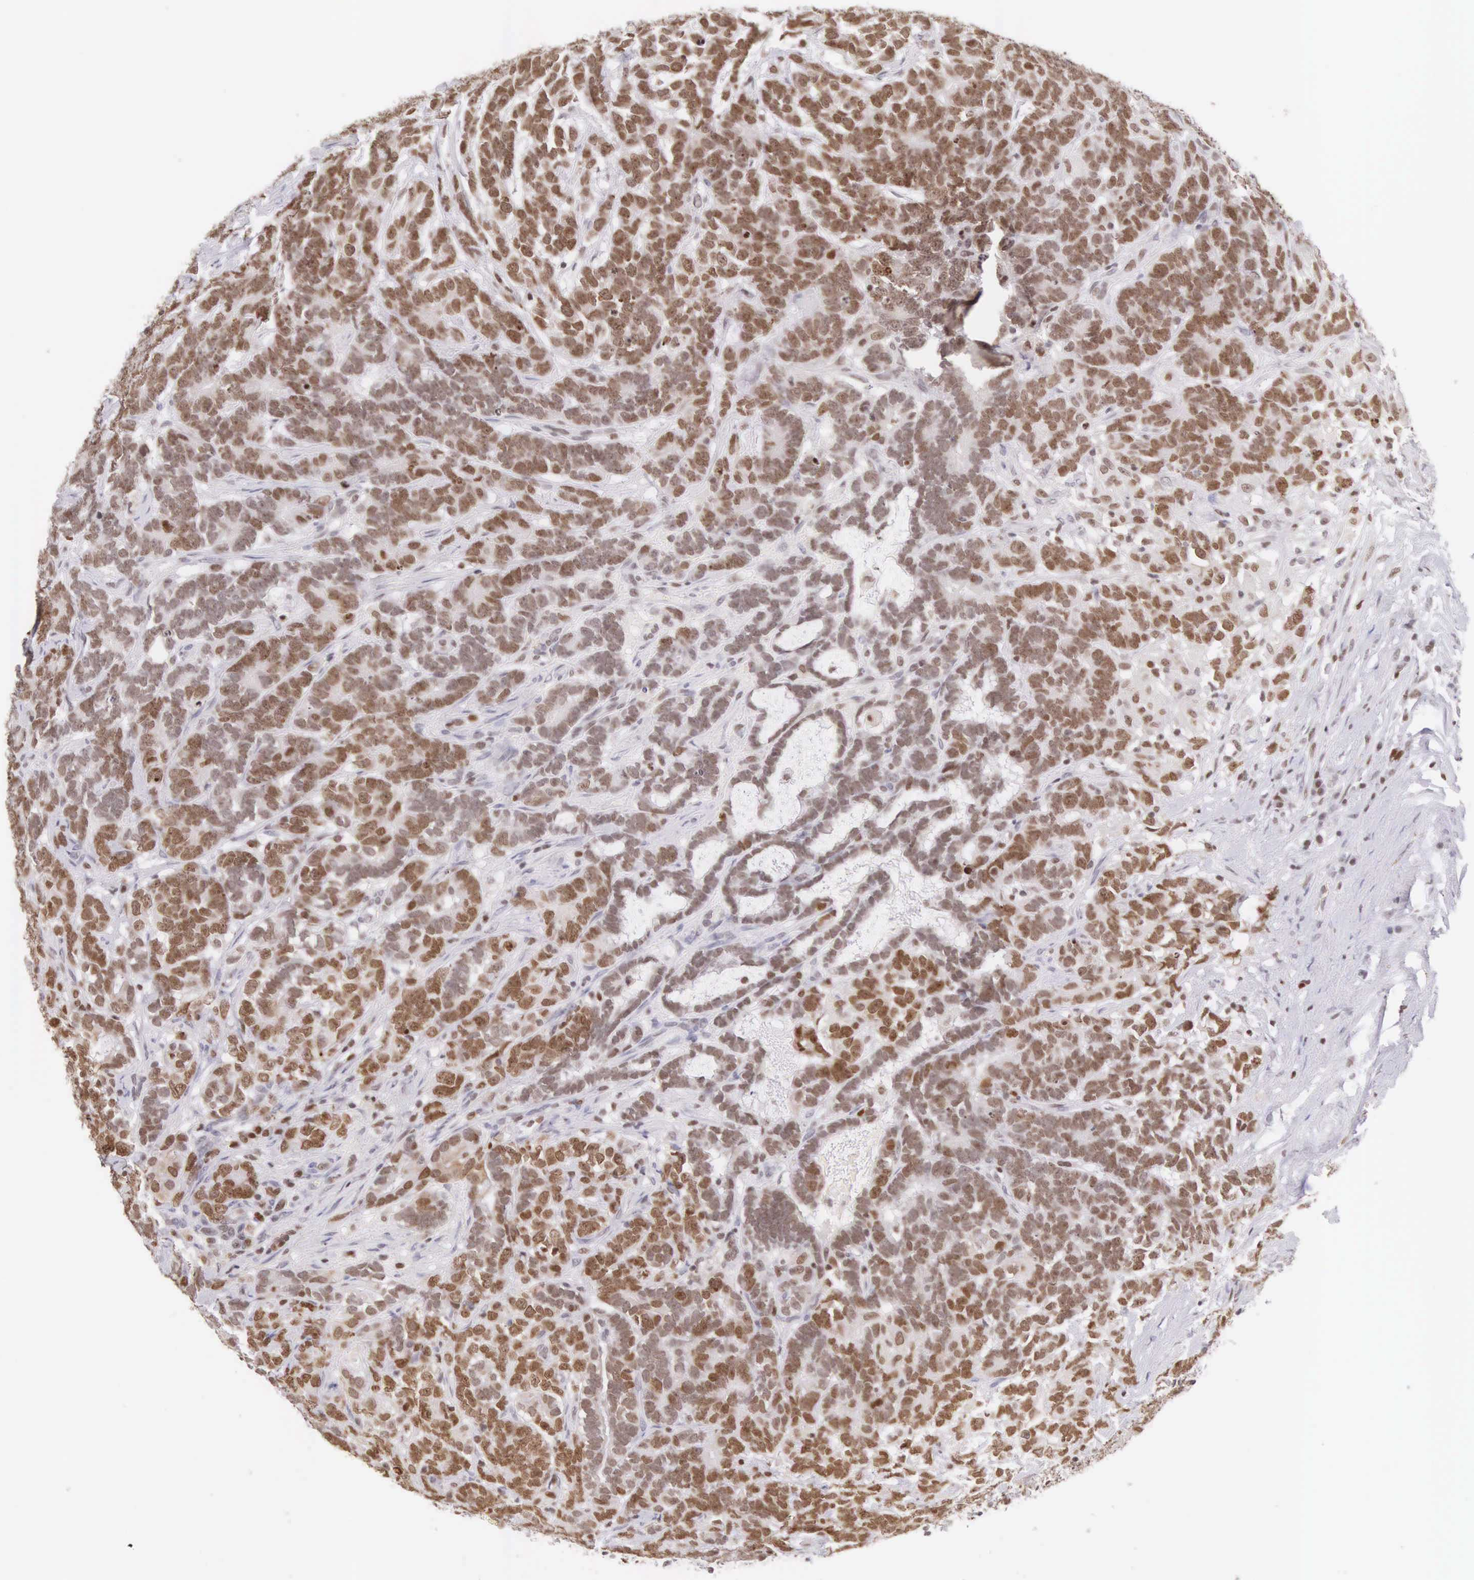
{"staining": {"intensity": "strong", "quantity": ">75%", "location": "nuclear"}, "tissue": "testis cancer", "cell_type": "Tumor cells", "image_type": "cancer", "snomed": [{"axis": "morphology", "description": "Carcinoma, Embryonal, NOS"}, {"axis": "topography", "description": "Testis"}], "caption": "Human testis embryonal carcinoma stained with a protein marker reveals strong staining in tumor cells.", "gene": "VRK1", "patient": {"sex": "male", "age": 26}}